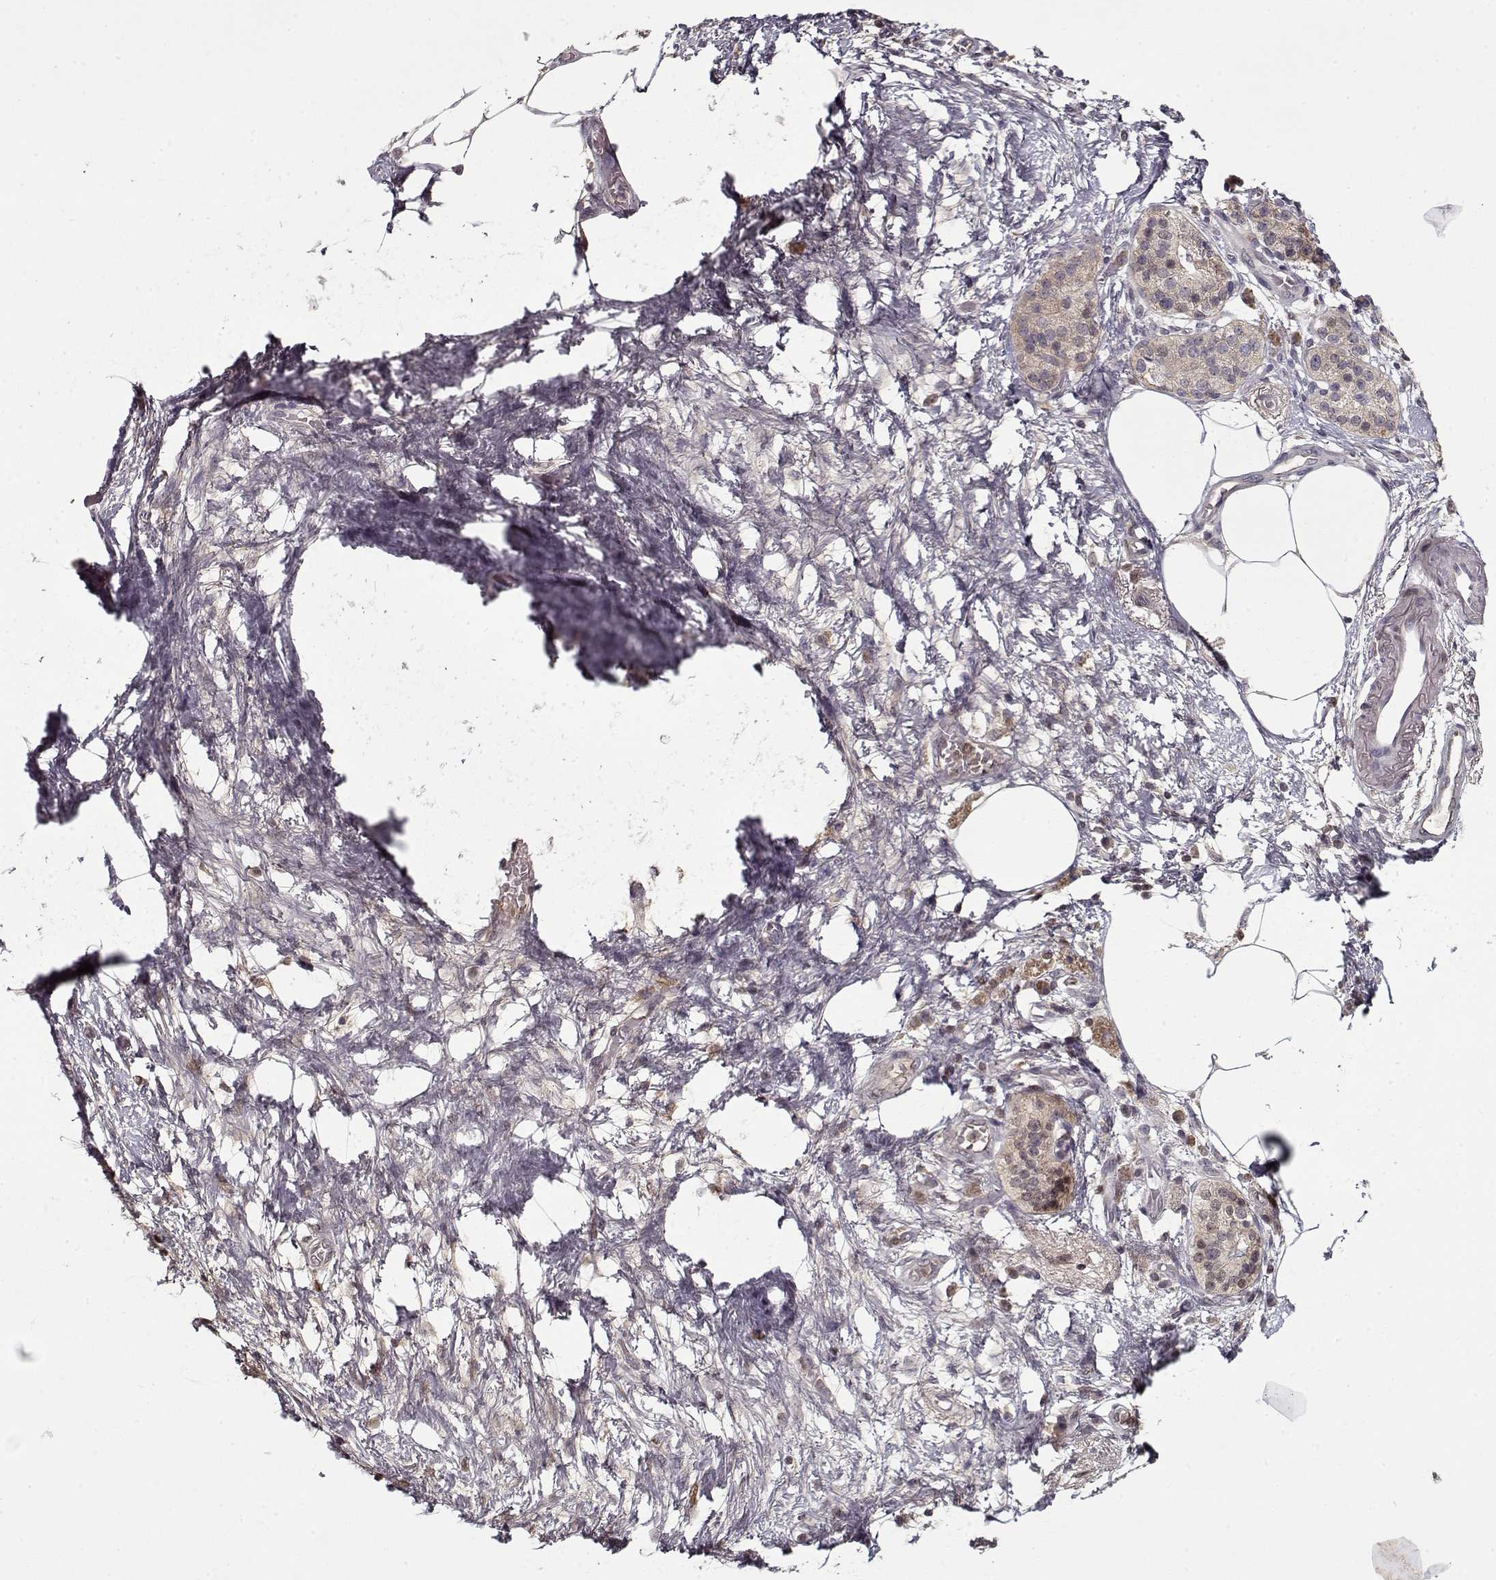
{"staining": {"intensity": "weak", "quantity": "<25%", "location": "cytoplasmic/membranous"}, "tissue": "pancreatic cancer", "cell_type": "Tumor cells", "image_type": "cancer", "snomed": [{"axis": "morphology", "description": "Adenocarcinoma, NOS"}, {"axis": "topography", "description": "Pancreas"}], "caption": "Immunohistochemistry of human pancreatic cancer (adenocarcinoma) reveals no expression in tumor cells.", "gene": "AFM", "patient": {"sex": "female", "age": 72}}